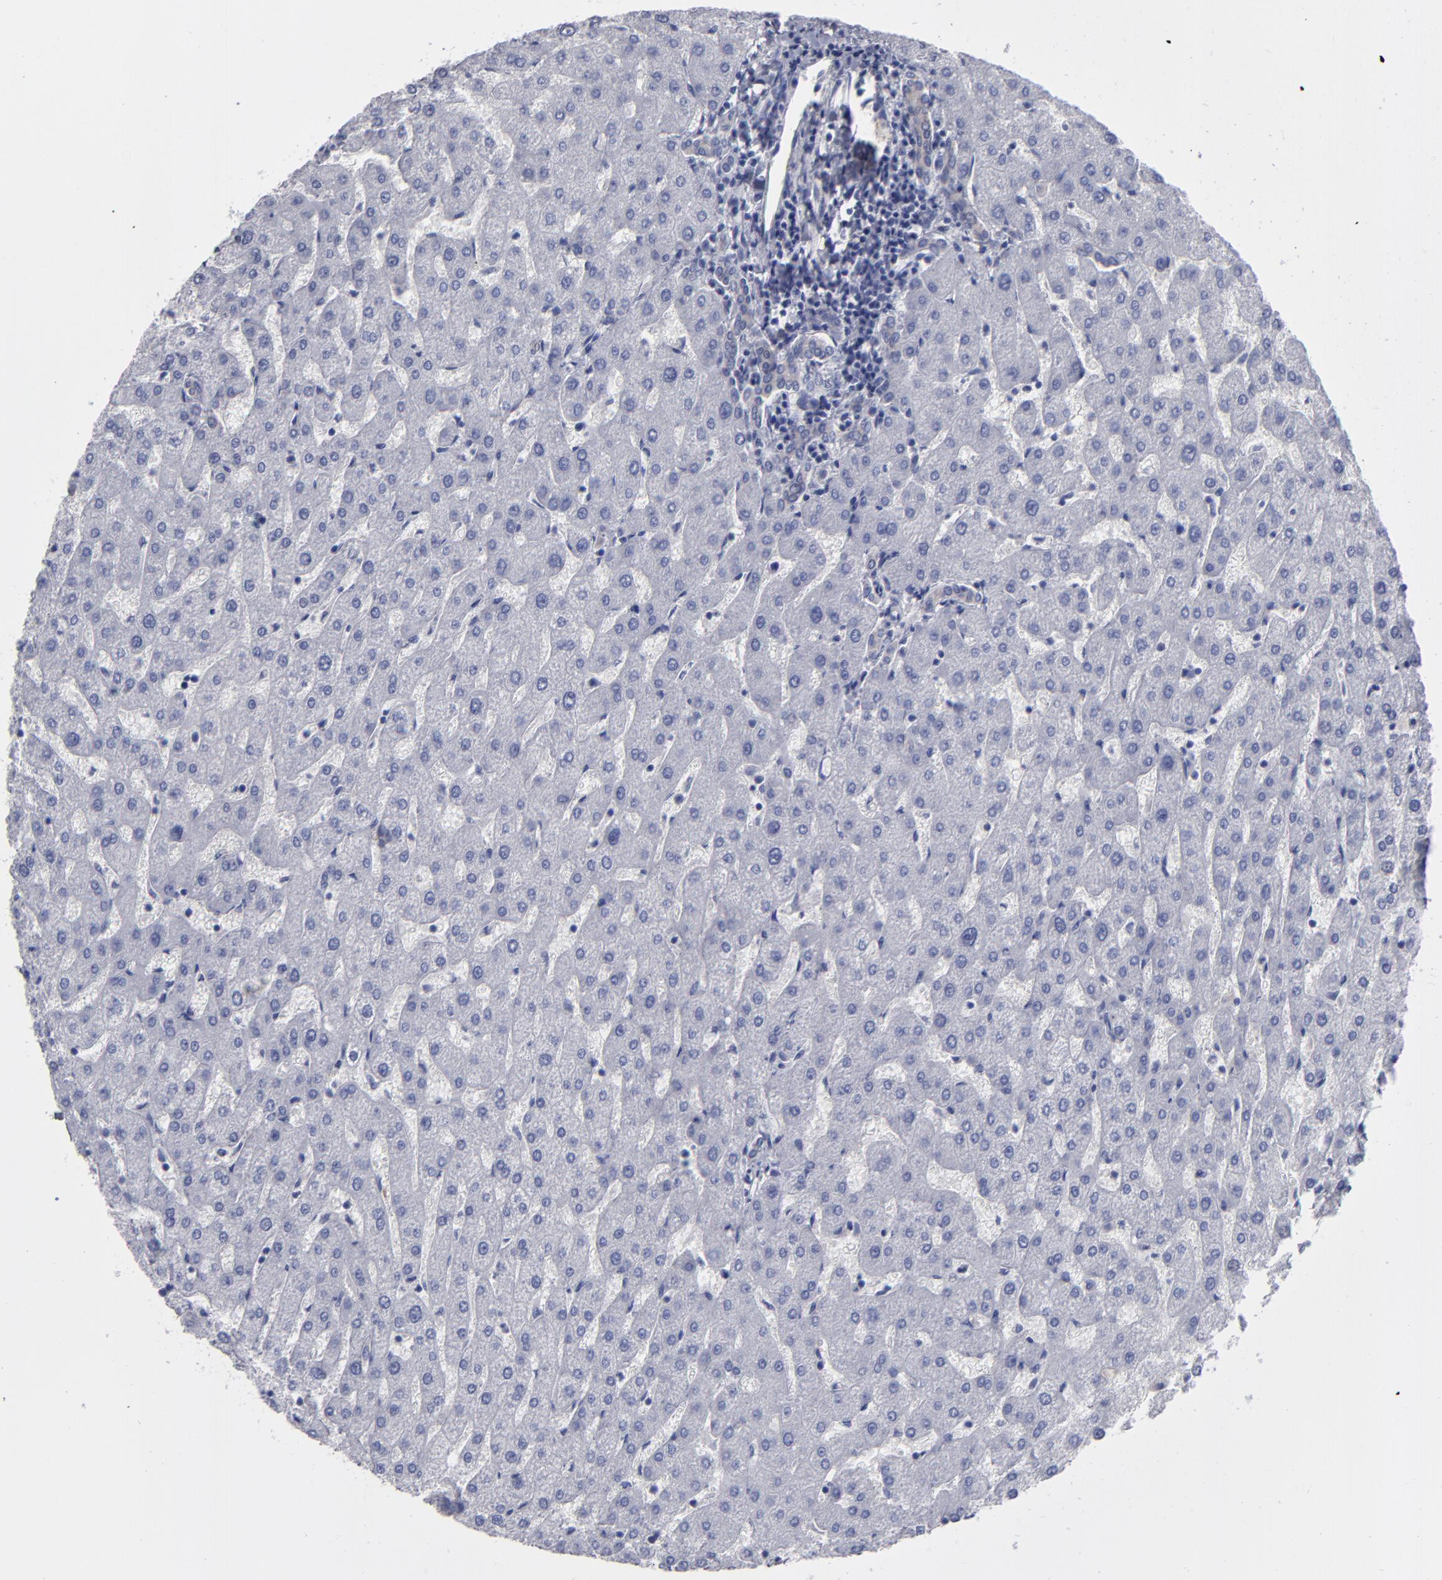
{"staining": {"intensity": "negative", "quantity": "none", "location": "none"}, "tissue": "liver", "cell_type": "Cholangiocytes", "image_type": "normal", "snomed": [{"axis": "morphology", "description": "Normal tissue, NOS"}, {"axis": "topography", "description": "Liver"}], "caption": "DAB immunohistochemical staining of normal human liver demonstrates no significant expression in cholangiocytes. (DAB (3,3'-diaminobenzidine) immunohistochemistry (IHC) with hematoxylin counter stain).", "gene": "SLMAP", "patient": {"sex": "male", "age": 67}}